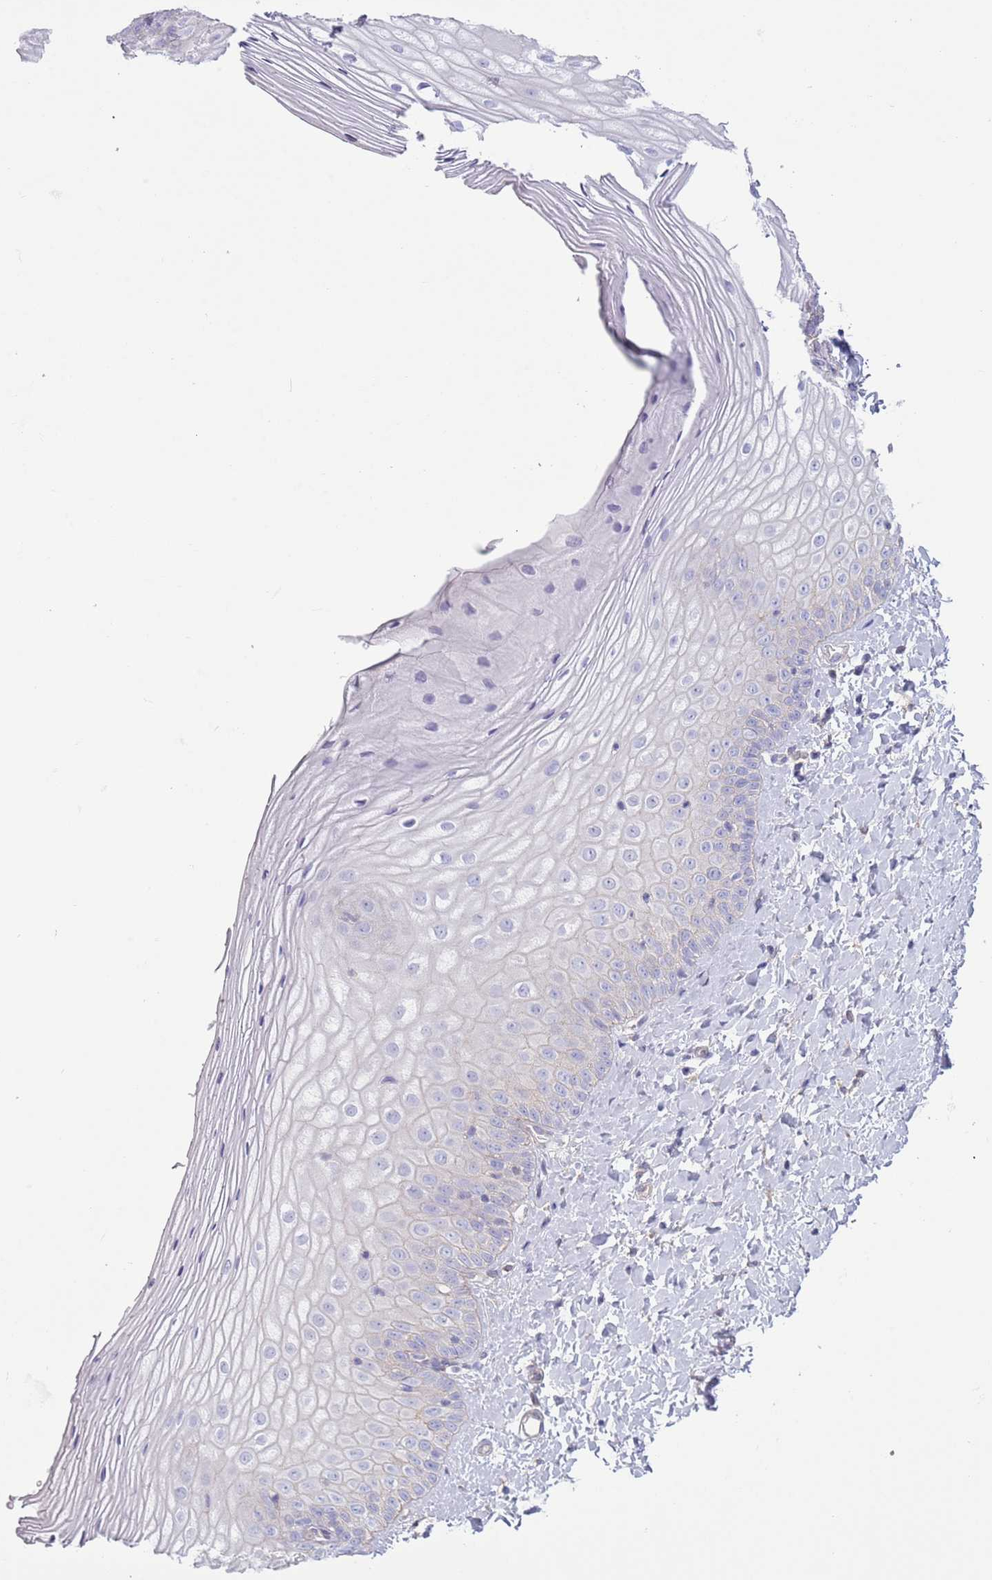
{"staining": {"intensity": "negative", "quantity": "none", "location": "none"}, "tissue": "vagina", "cell_type": "Squamous epithelial cells", "image_type": "normal", "snomed": [{"axis": "morphology", "description": "Normal tissue, NOS"}, {"axis": "topography", "description": "Vagina"}], "caption": "The IHC micrograph has no significant staining in squamous epithelial cells of vagina. (Brightfield microscopy of DAB IHC at high magnification).", "gene": "RBP3", "patient": {"sex": "female", "age": 65}}